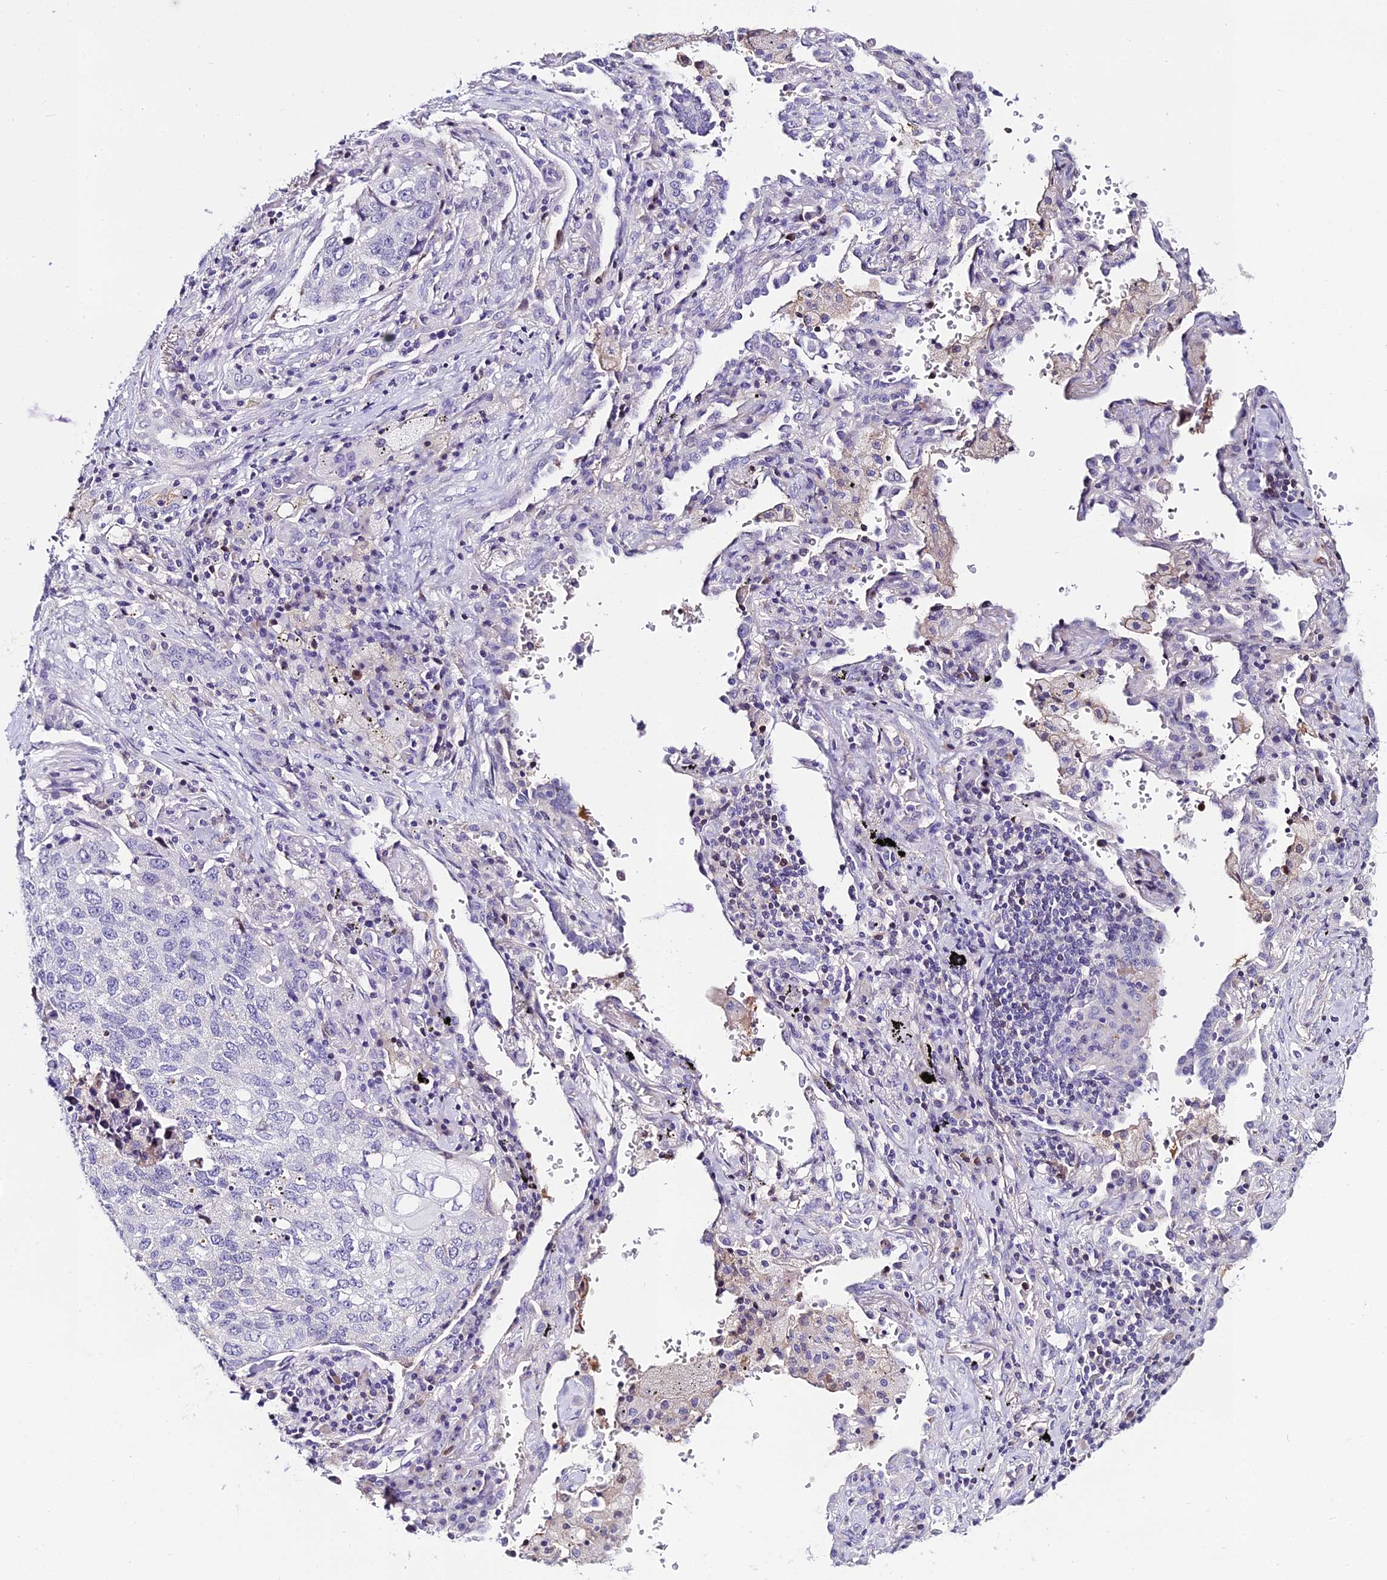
{"staining": {"intensity": "negative", "quantity": "none", "location": "none"}, "tissue": "lung cancer", "cell_type": "Tumor cells", "image_type": "cancer", "snomed": [{"axis": "morphology", "description": "Squamous cell carcinoma, NOS"}, {"axis": "topography", "description": "Lung"}], "caption": "IHC image of human lung cancer stained for a protein (brown), which exhibits no positivity in tumor cells. (Stains: DAB (3,3'-diaminobenzidine) immunohistochemistry with hematoxylin counter stain, Microscopy: brightfield microscopy at high magnification).", "gene": "DEFB132", "patient": {"sex": "female", "age": 63}}